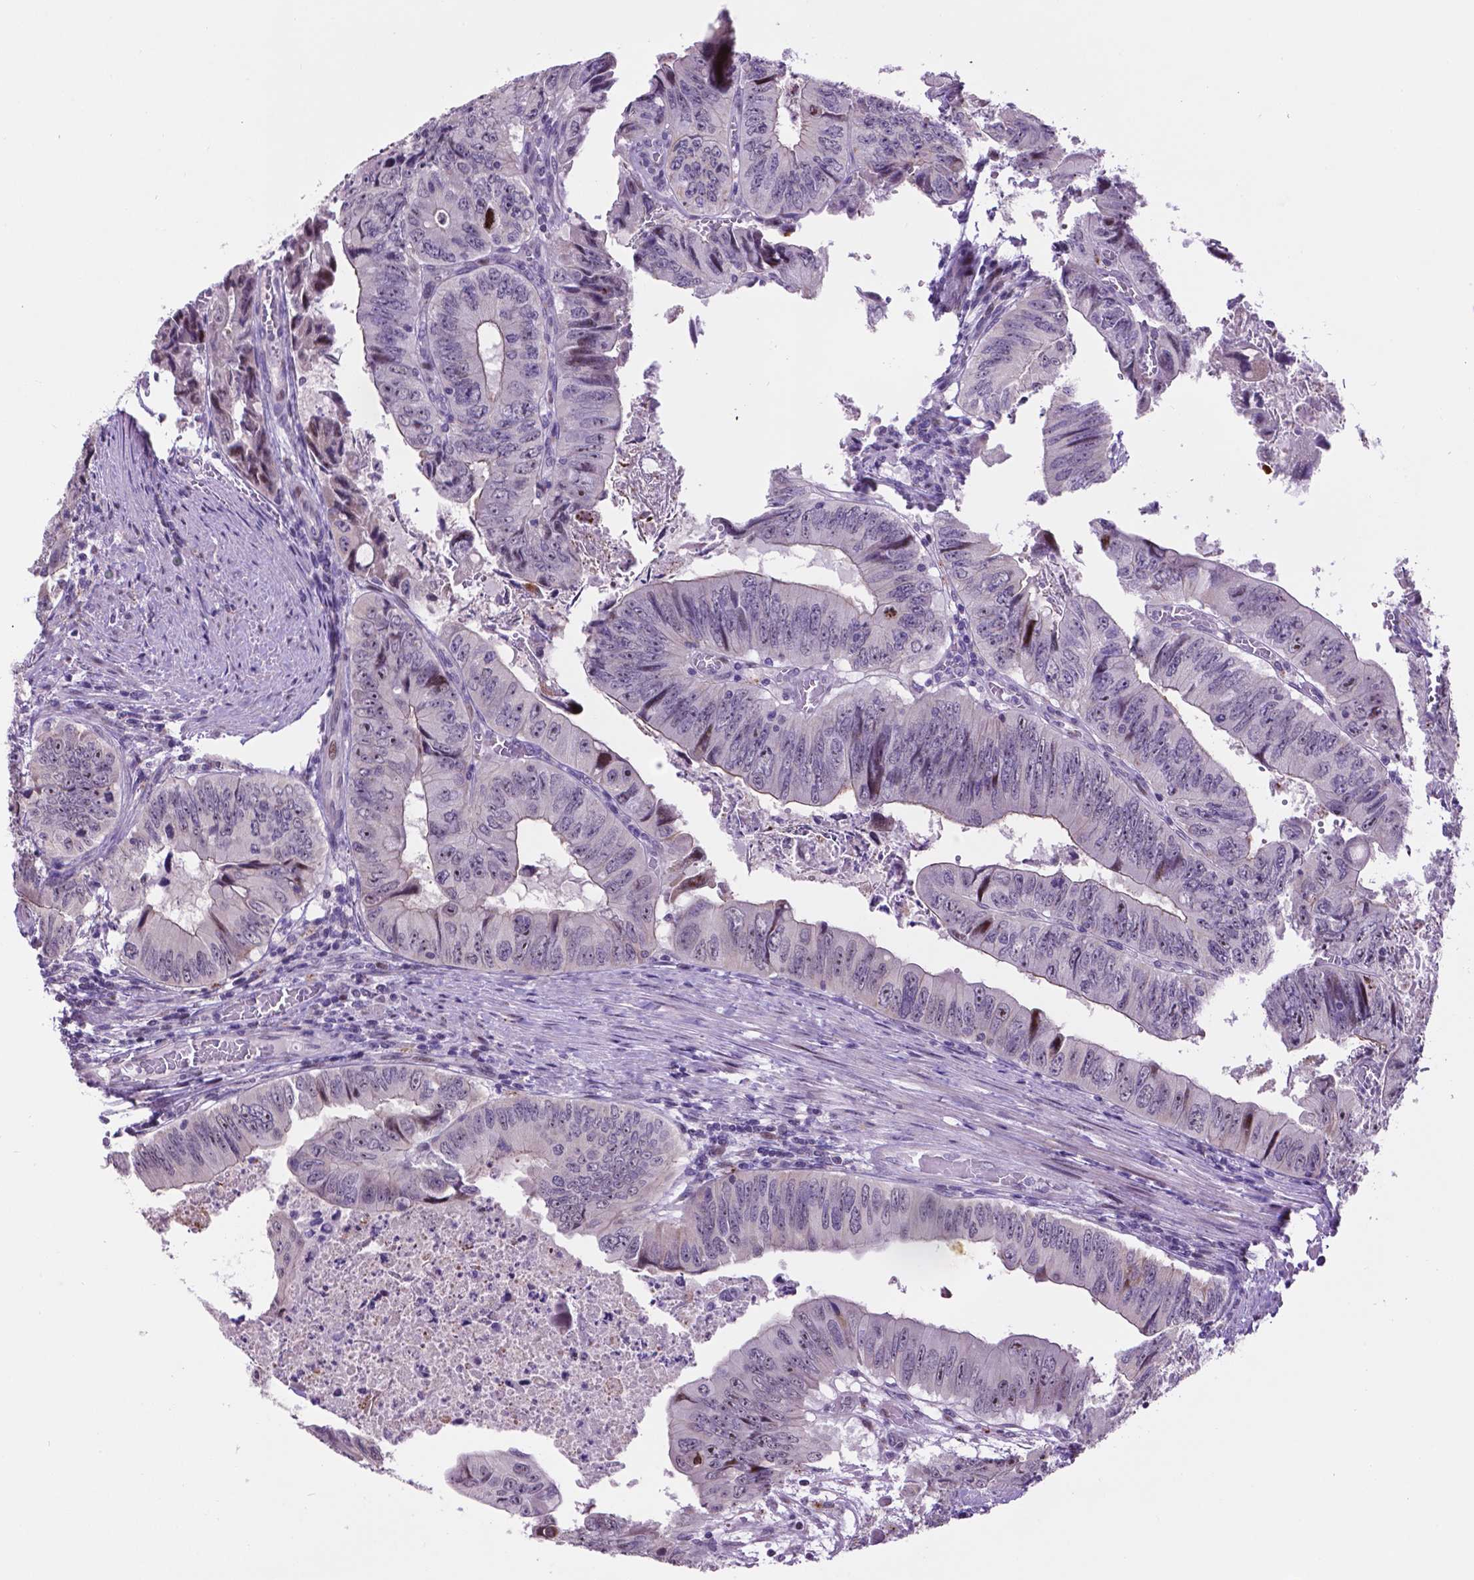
{"staining": {"intensity": "negative", "quantity": "none", "location": "none"}, "tissue": "colorectal cancer", "cell_type": "Tumor cells", "image_type": "cancer", "snomed": [{"axis": "morphology", "description": "Adenocarcinoma, NOS"}, {"axis": "topography", "description": "Colon"}], "caption": "Tumor cells are negative for protein expression in human colorectal cancer.", "gene": "SMAD3", "patient": {"sex": "female", "age": 84}}